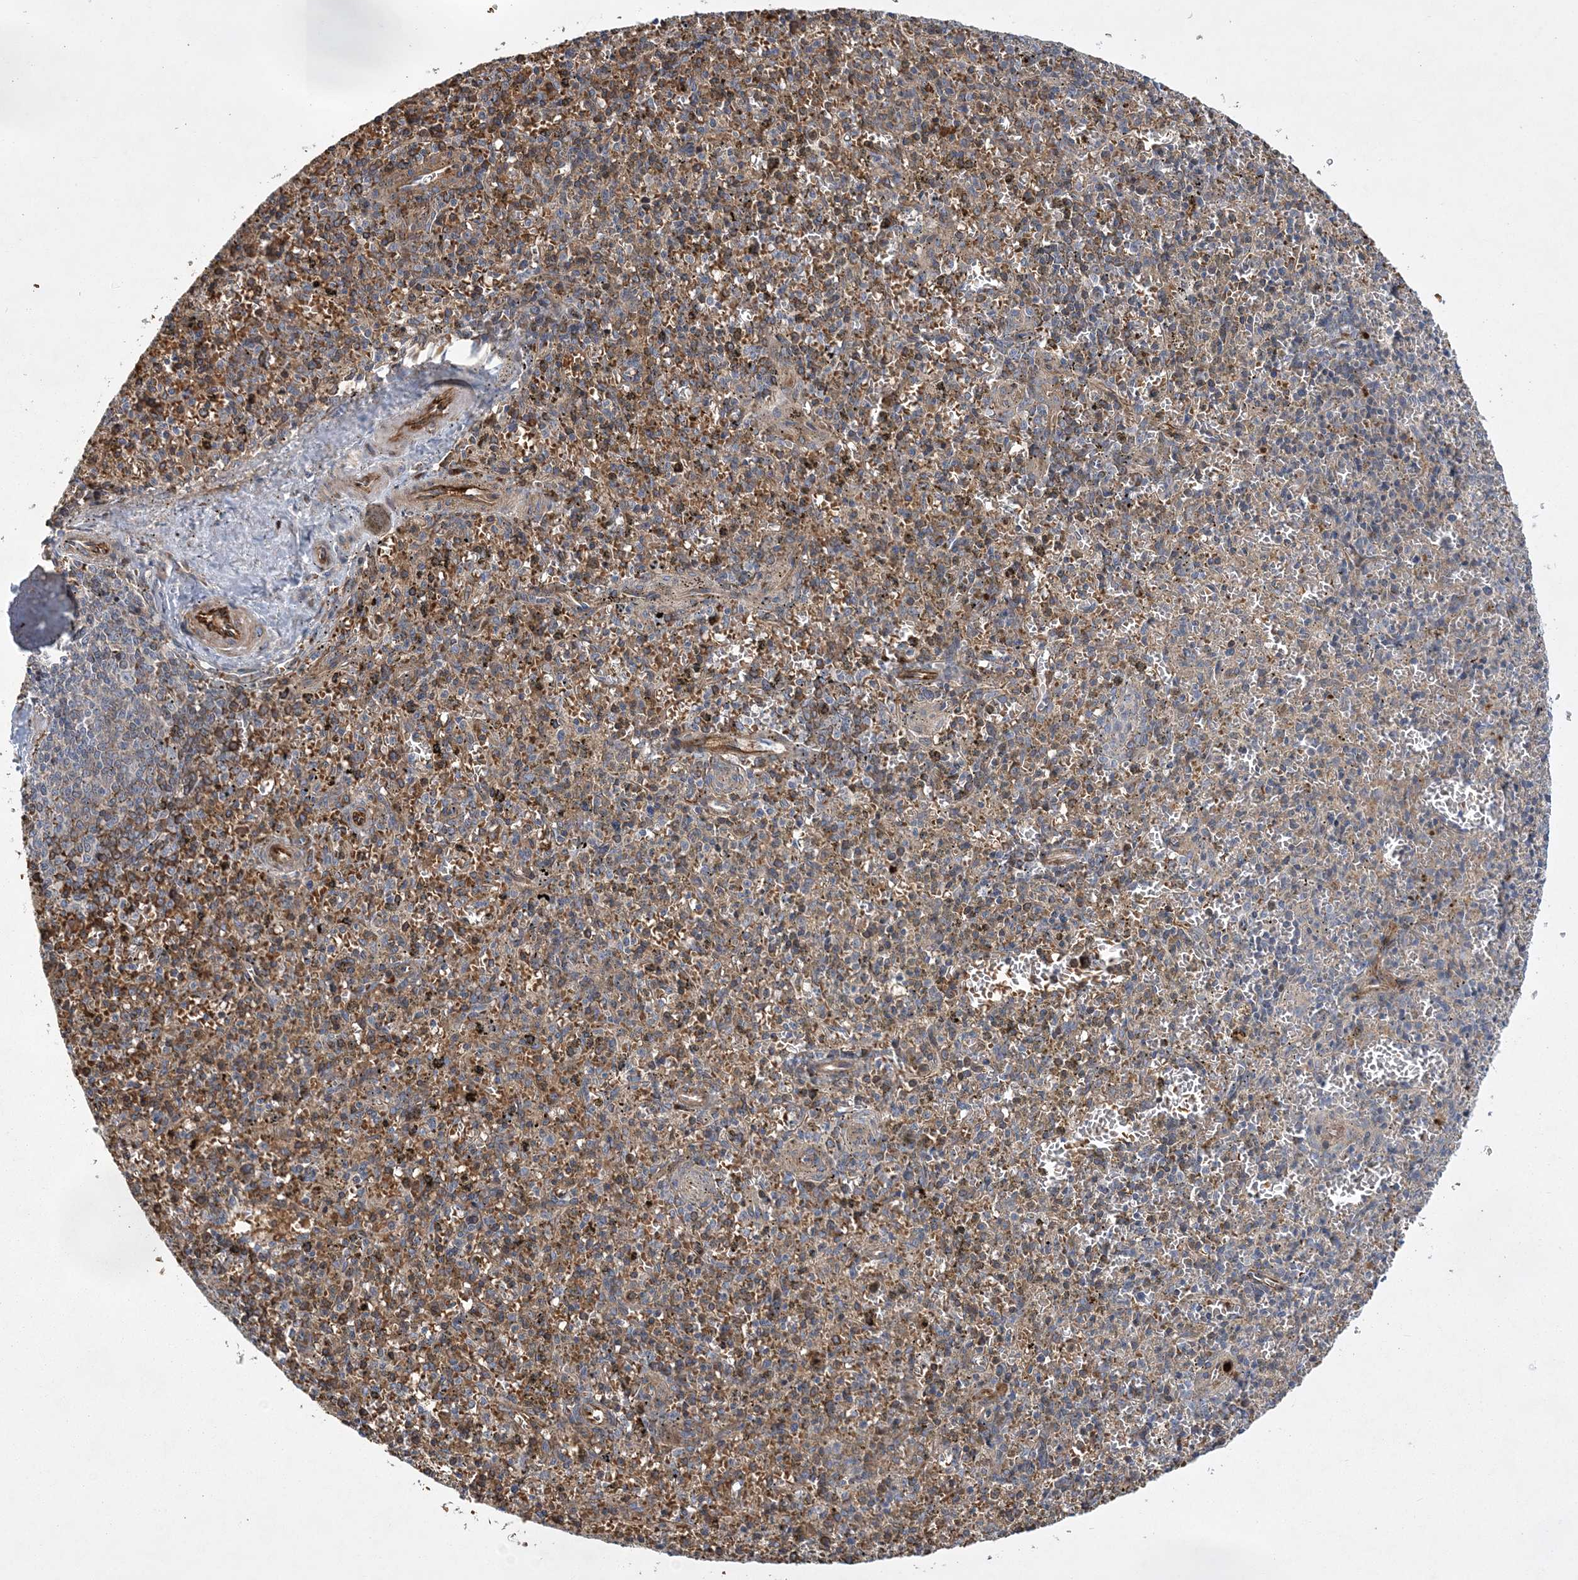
{"staining": {"intensity": "moderate", "quantity": "<25%", "location": "cytoplasmic/membranous"}, "tissue": "spleen", "cell_type": "Cells in red pulp", "image_type": "normal", "snomed": [{"axis": "morphology", "description": "Normal tissue, NOS"}, {"axis": "topography", "description": "Spleen"}], "caption": "Brown immunohistochemical staining in unremarkable spleen shows moderate cytoplasmic/membranous positivity in approximately <25% of cells in red pulp.", "gene": "CALN1", "patient": {"sex": "male", "age": 72}}